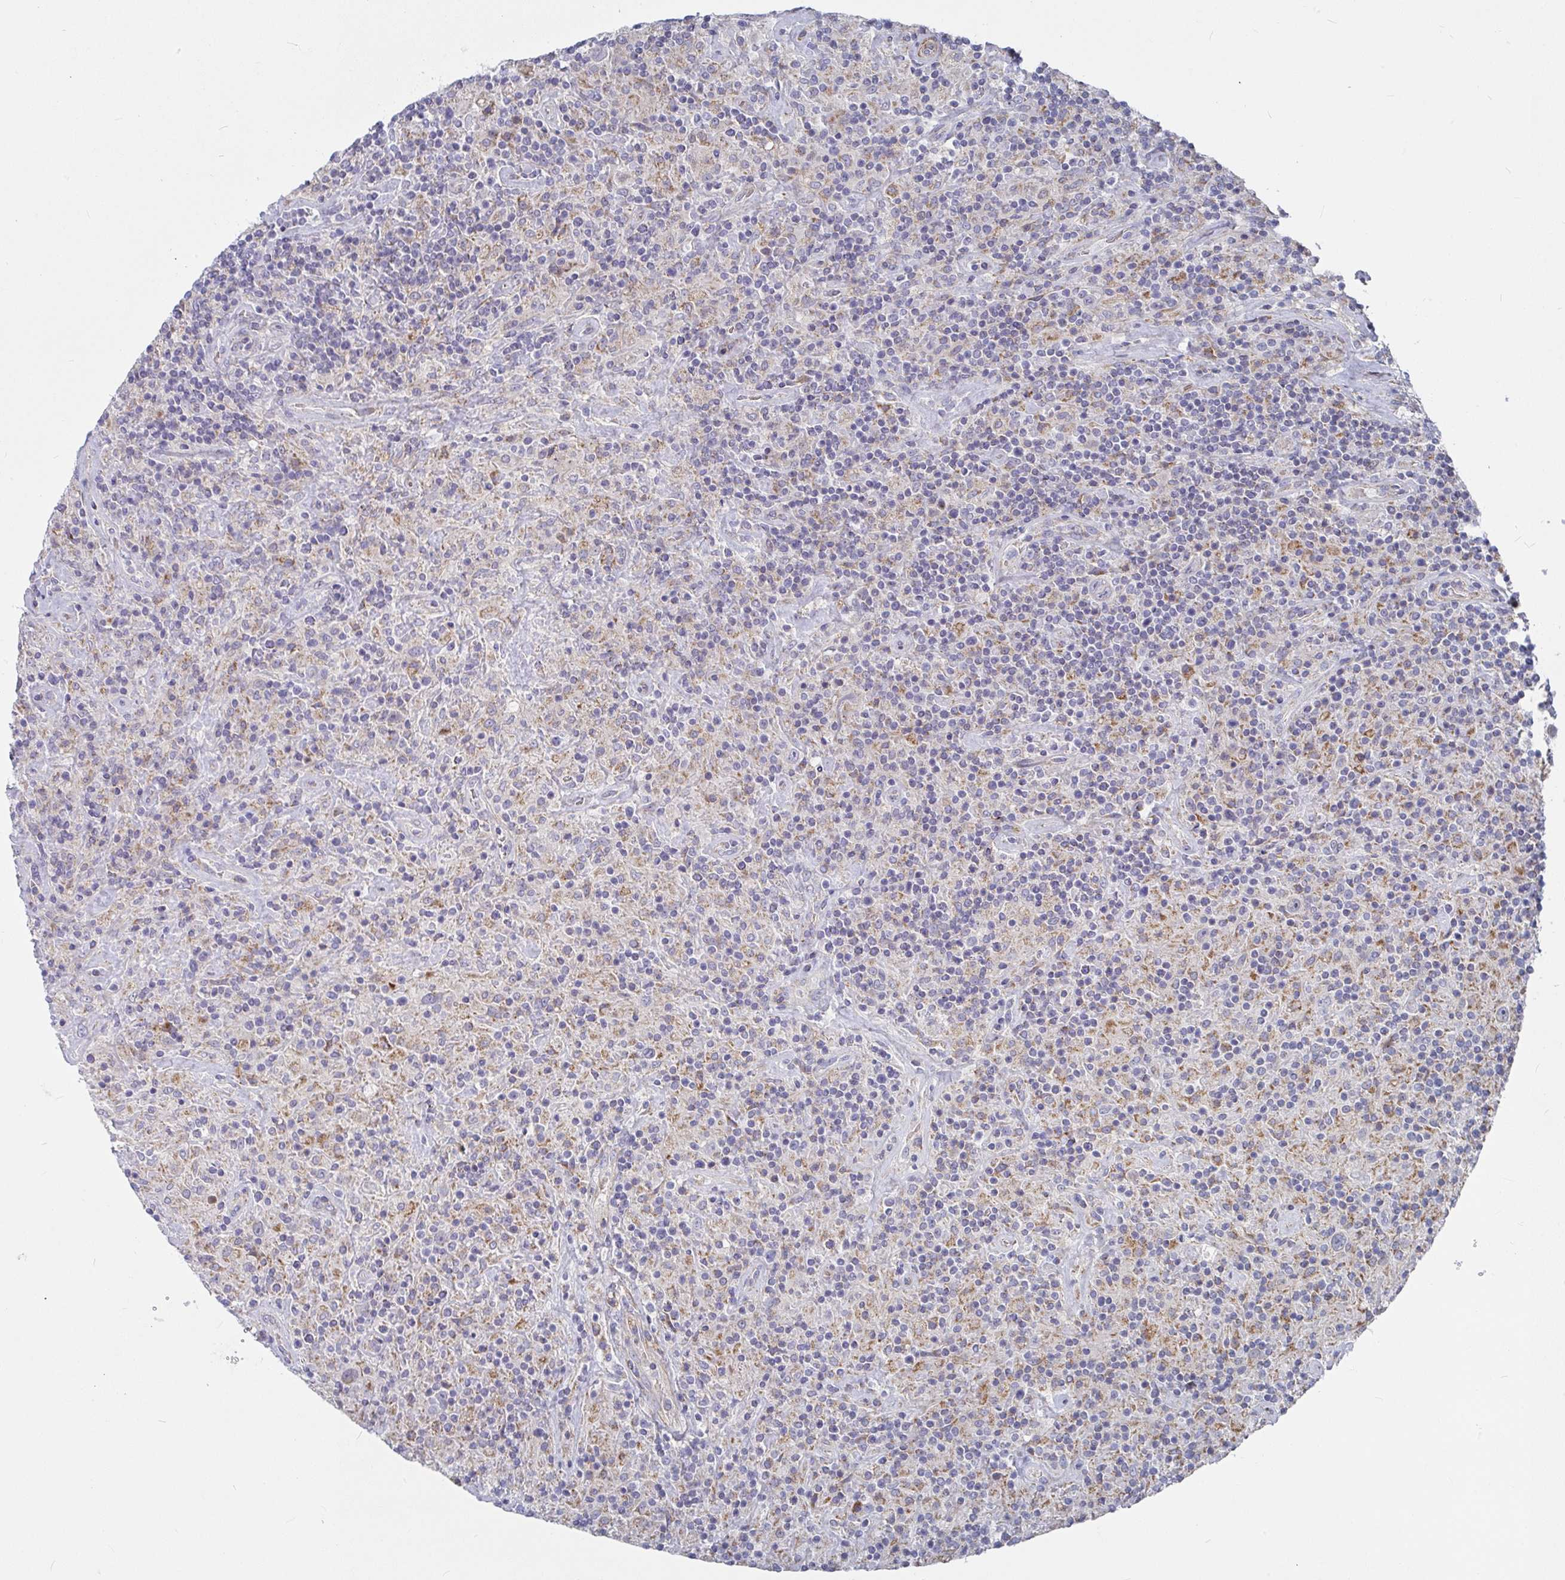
{"staining": {"intensity": "negative", "quantity": "none", "location": "none"}, "tissue": "lymphoma", "cell_type": "Tumor cells", "image_type": "cancer", "snomed": [{"axis": "morphology", "description": "Hodgkin's disease, NOS"}, {"axis": "topography", "description": "Lymph node"}], "caption": "Tumor cells show no significant protein positivity in lymphoma.", "gene": "RHEBL1", "patient": {"sex": "male", "age": 70}}